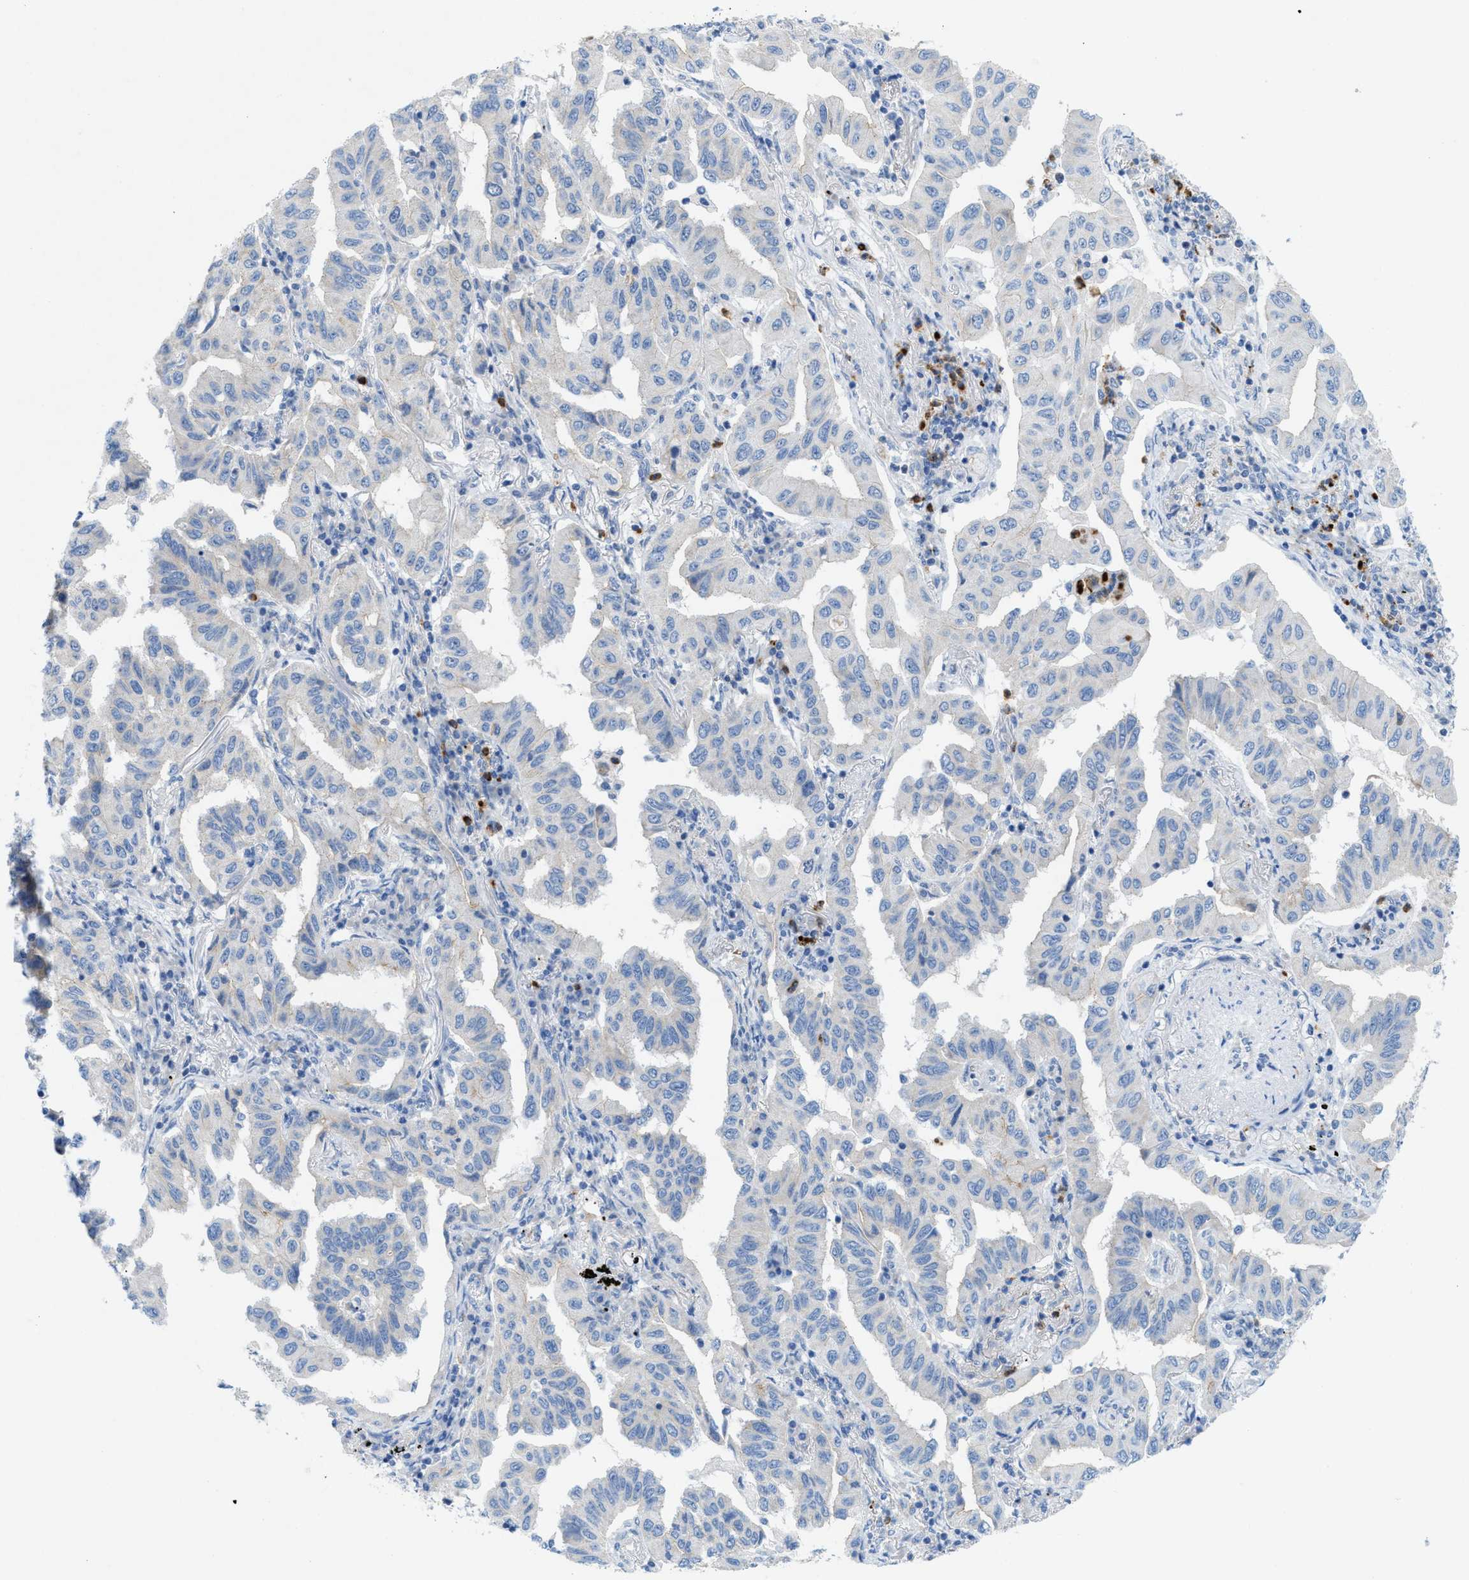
{"staining": {"intensity": "weak", "quantity": "<25%", "location": "cytoplasmic/membranous"}, "tissue": "lung cancer", "cell_type": "Tumor cells", "image_type": "cancer", "snomed": [{"axis": "morphology", "description": "Adenocarcinoma, NOS"}, {"axis": "topography", "description": "Lung"}], "caption": "An image of human lung cancer is negative for staining in tumor cells.", "gene": "CMTM1", "patient": {"sex": "female", "age": 65}}